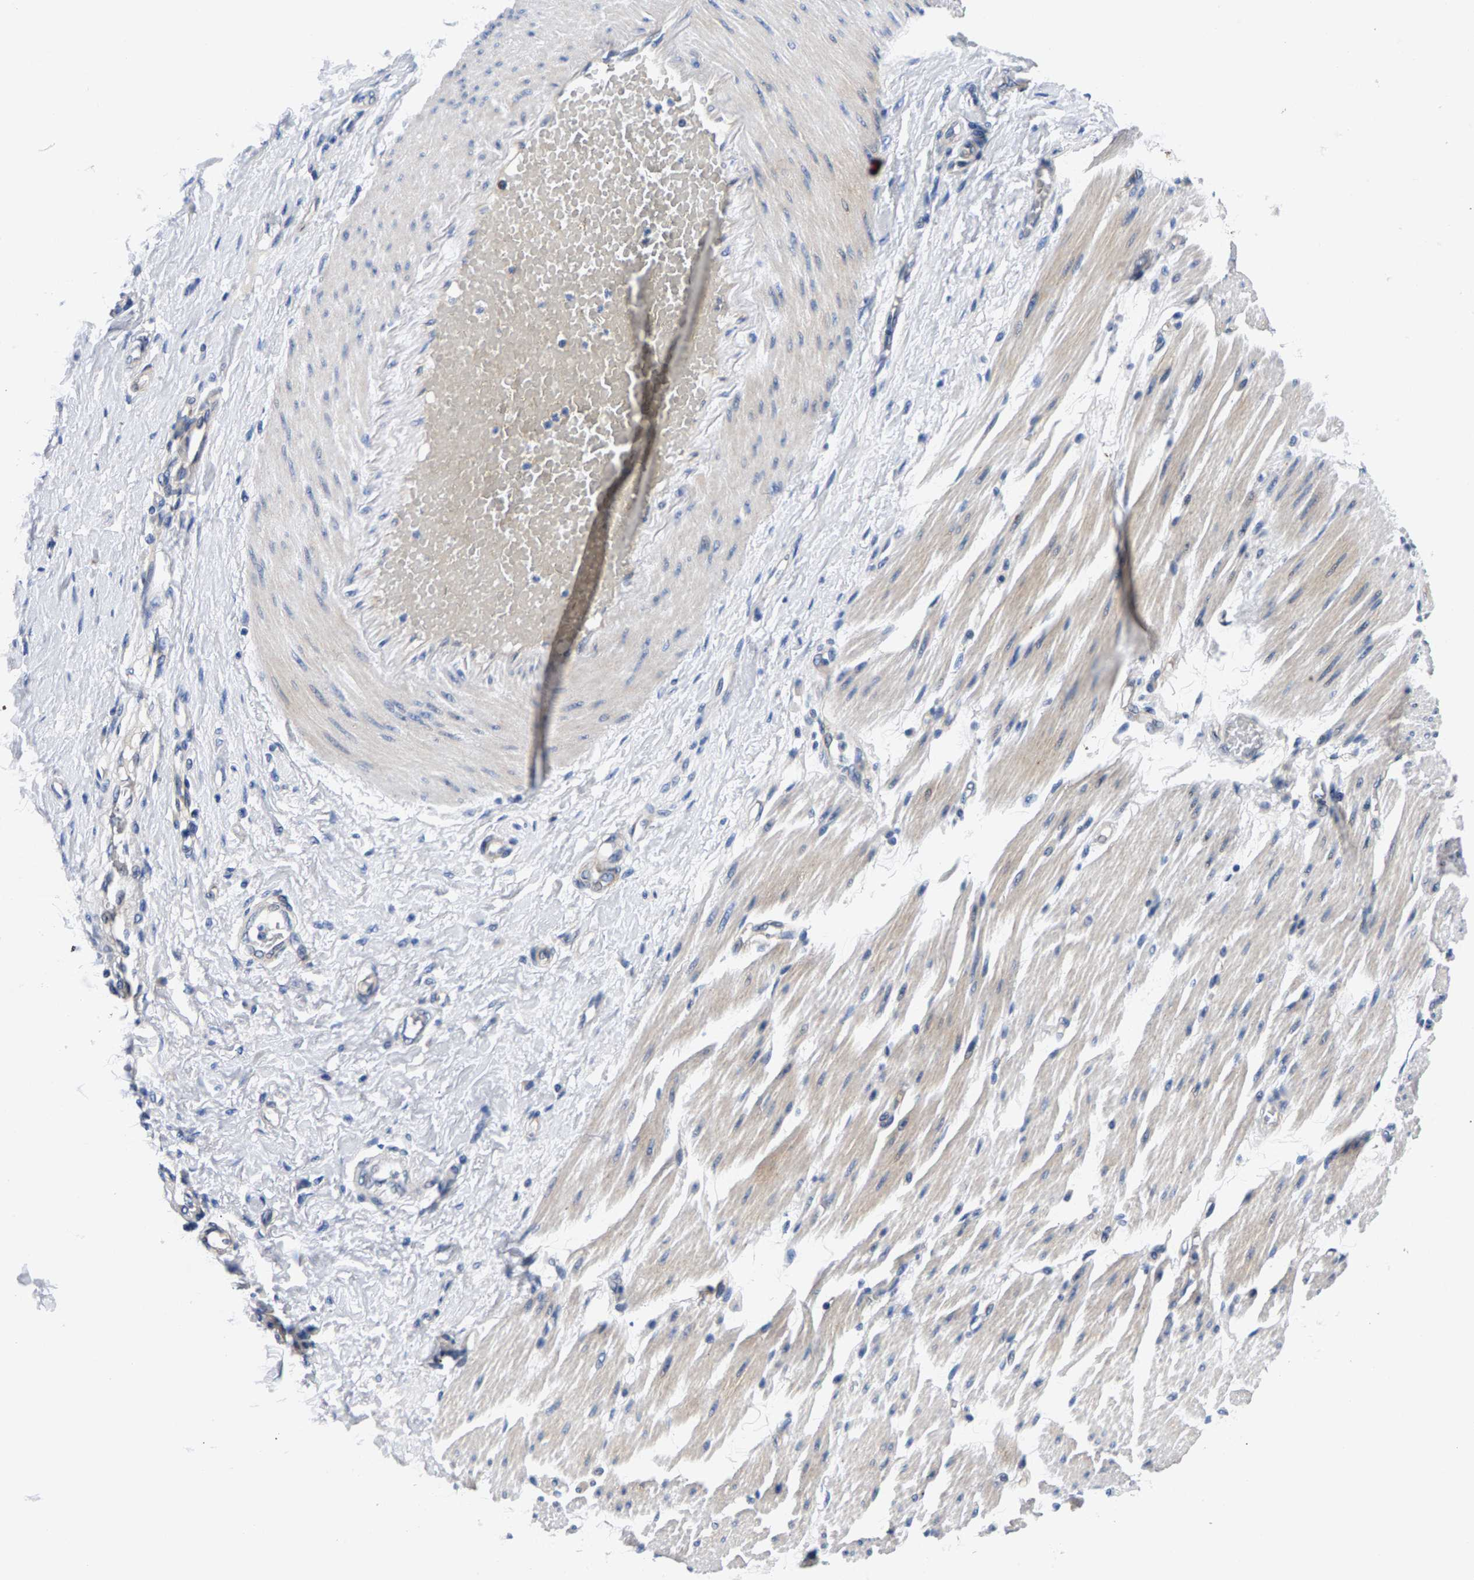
{"staining": {"intensity": "negative", "quantity": "none", "location": "none"}, "tissue": "adipose tissue", "cell_type": "Adipocytes", "image_type": "normal", "snomed": [{"axis": "morphology", "description": "Normal tissue, NOS"}, {"axis": "morphology", "description": "Adenocarcinoma, NOS"}, {"axis": "topography", "description": "Esophagus"}], "caption": "Immunohistochemistry (IHC) image of normal human adipose tissue stained for a protein (brown), which demonstrates no staining in adipocytes.", "gene": "P2RY4", "patient": {"sex": "male", "age": 62}}